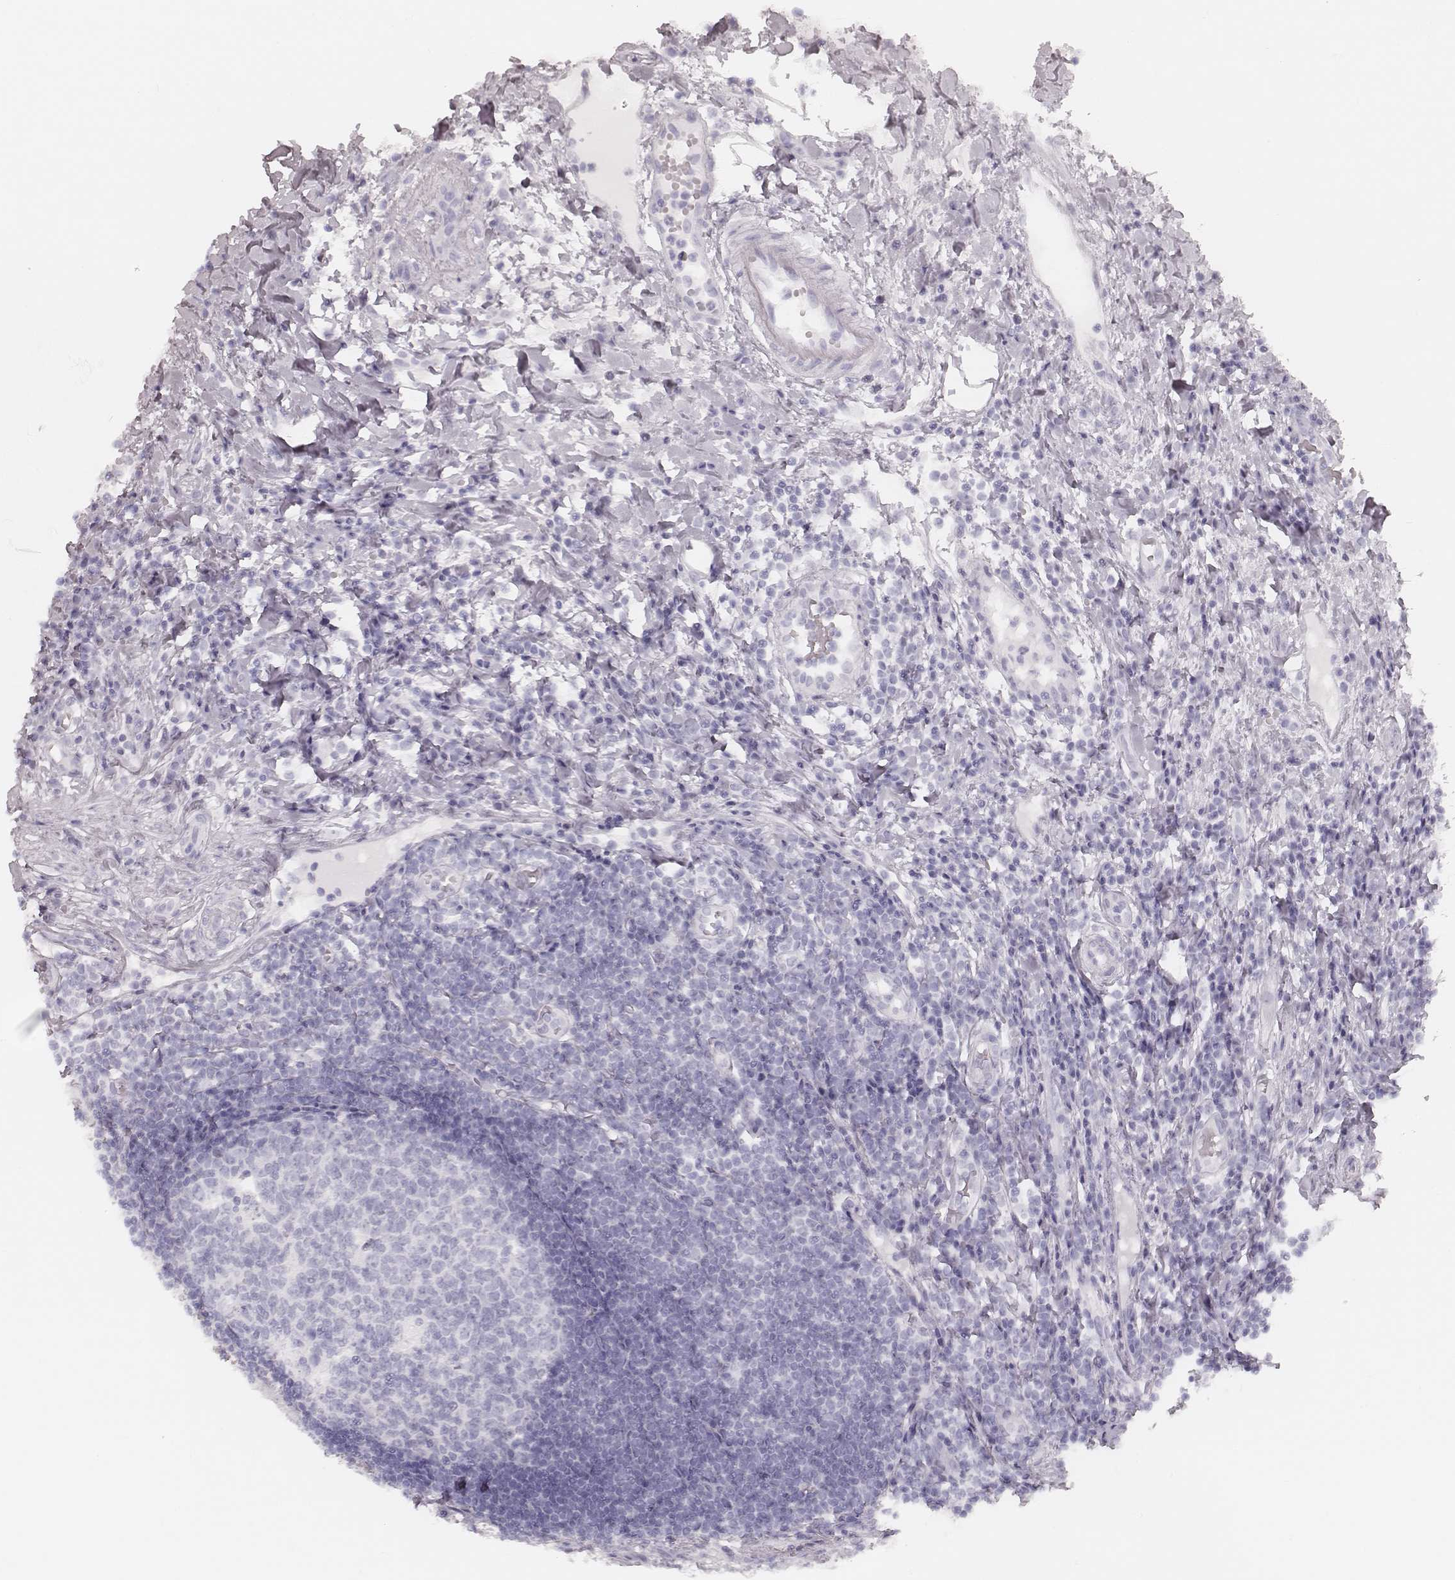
{"staining": {"intensity": "negative", "quantity": "none", "location": "none"}, "tissue": "appendix", "cell_type": "Glandular cells", "image_type": "normal", "snomed": [{"axis": "morphology", "description": "Normal tissue, NOS"}, {"axis": "morphology", "description": "Inflammation, NOS"}, {"axis": "topography", "description": "Appendix"}], "caption": "DAB immunohistochemical staining of benign human appendix reveals no significant staining in glandular cells. (Immunohistochemistry, brightfield microscopy, high magnification).", "gene": "KRT34", "patient": {"sex": "male", "age": 16}}